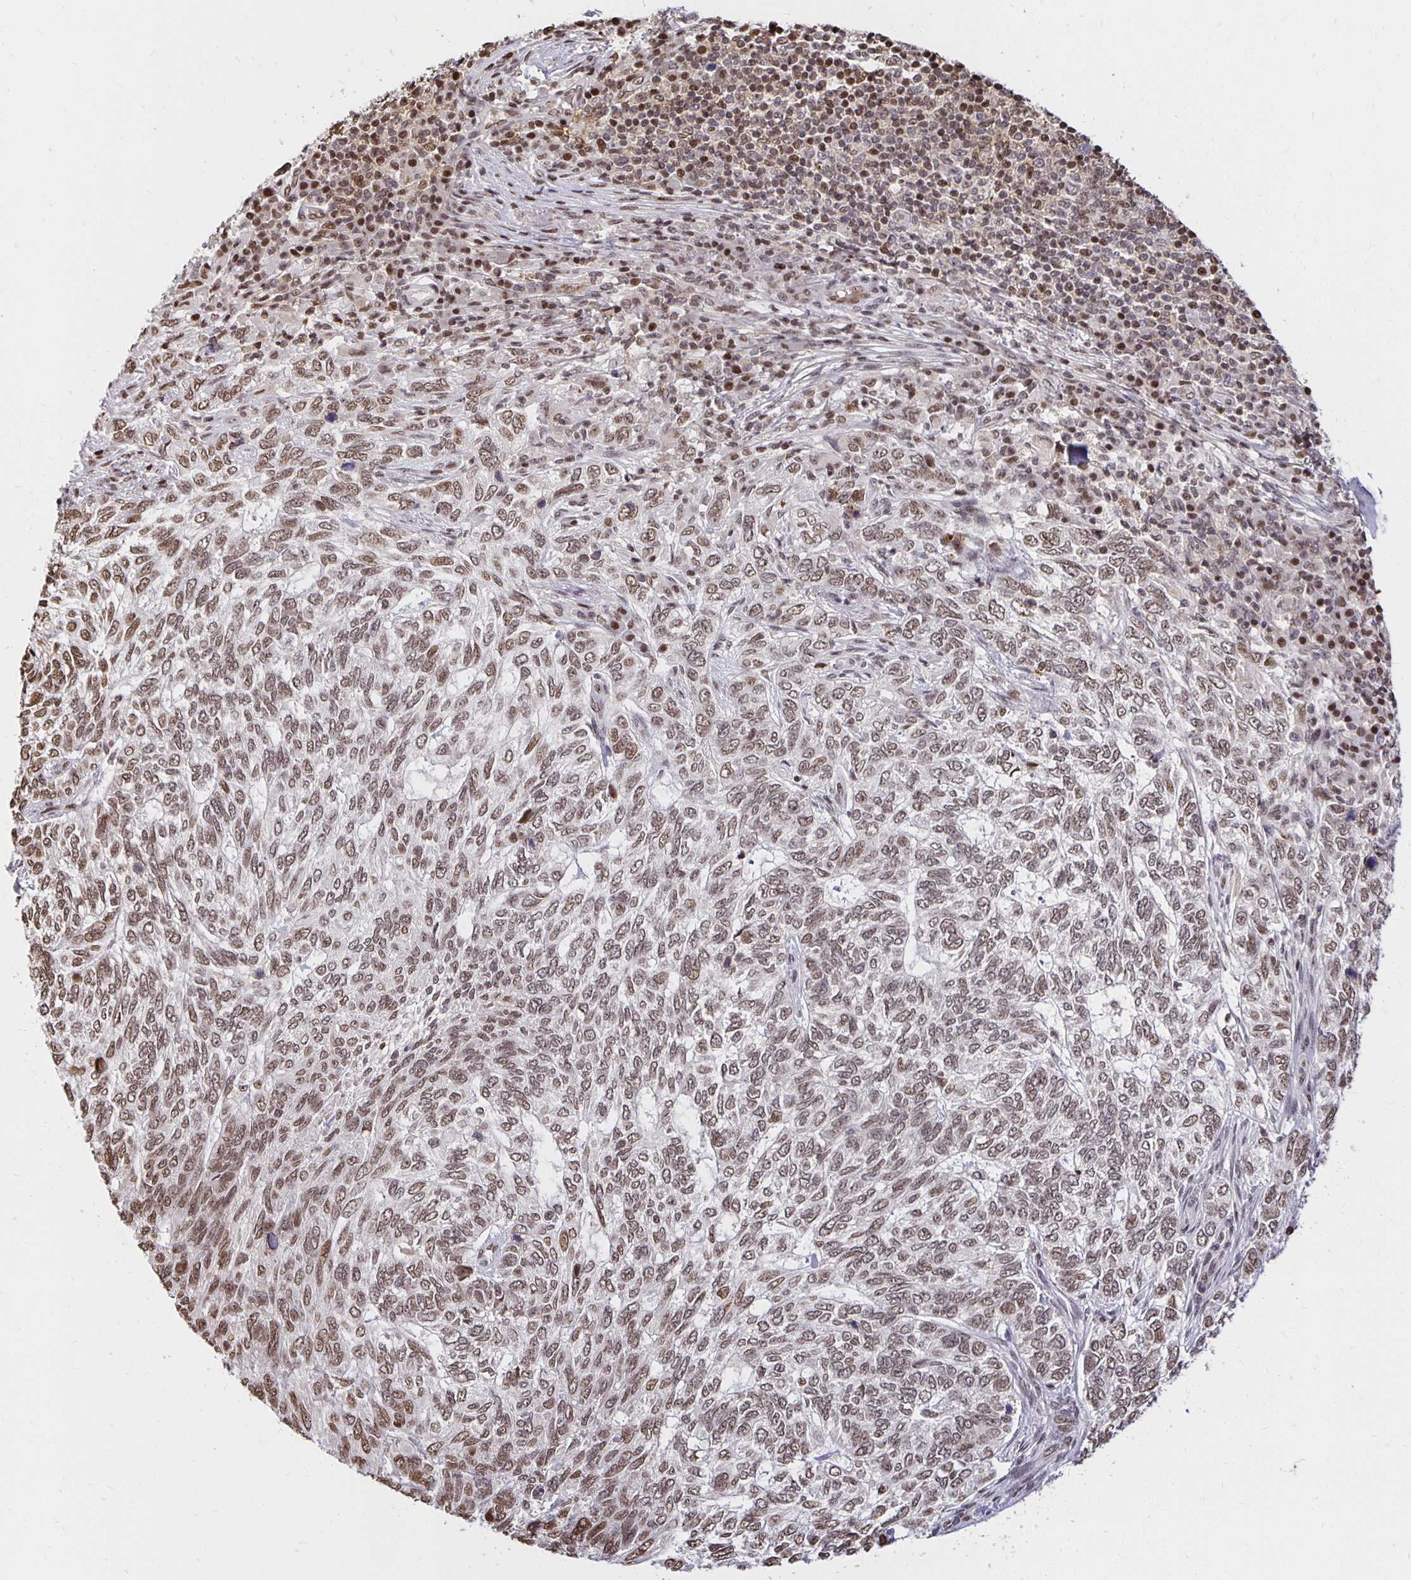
{"staining": {"intensity": "moderate", "quantity": ">75%", "location": "nuclear"}, "tissue": "skin cancer", "cell_type": "Tumor cells", "image_type": "cancer", "snomed": [{"axis": "morphology", "description": "Basal cell carcinoma"}, {"axis": "topography", "description": "Skin"}], "caption": "Tumor cells display medium levels of moderate nuclear staining in approximately >75% of cells in basal cell carcinoma (skin). (DAB IHC with brightfield microscopy, high magnification).", "gene": "ZNF579", "patient": {"sex": "female", "age": 65}}